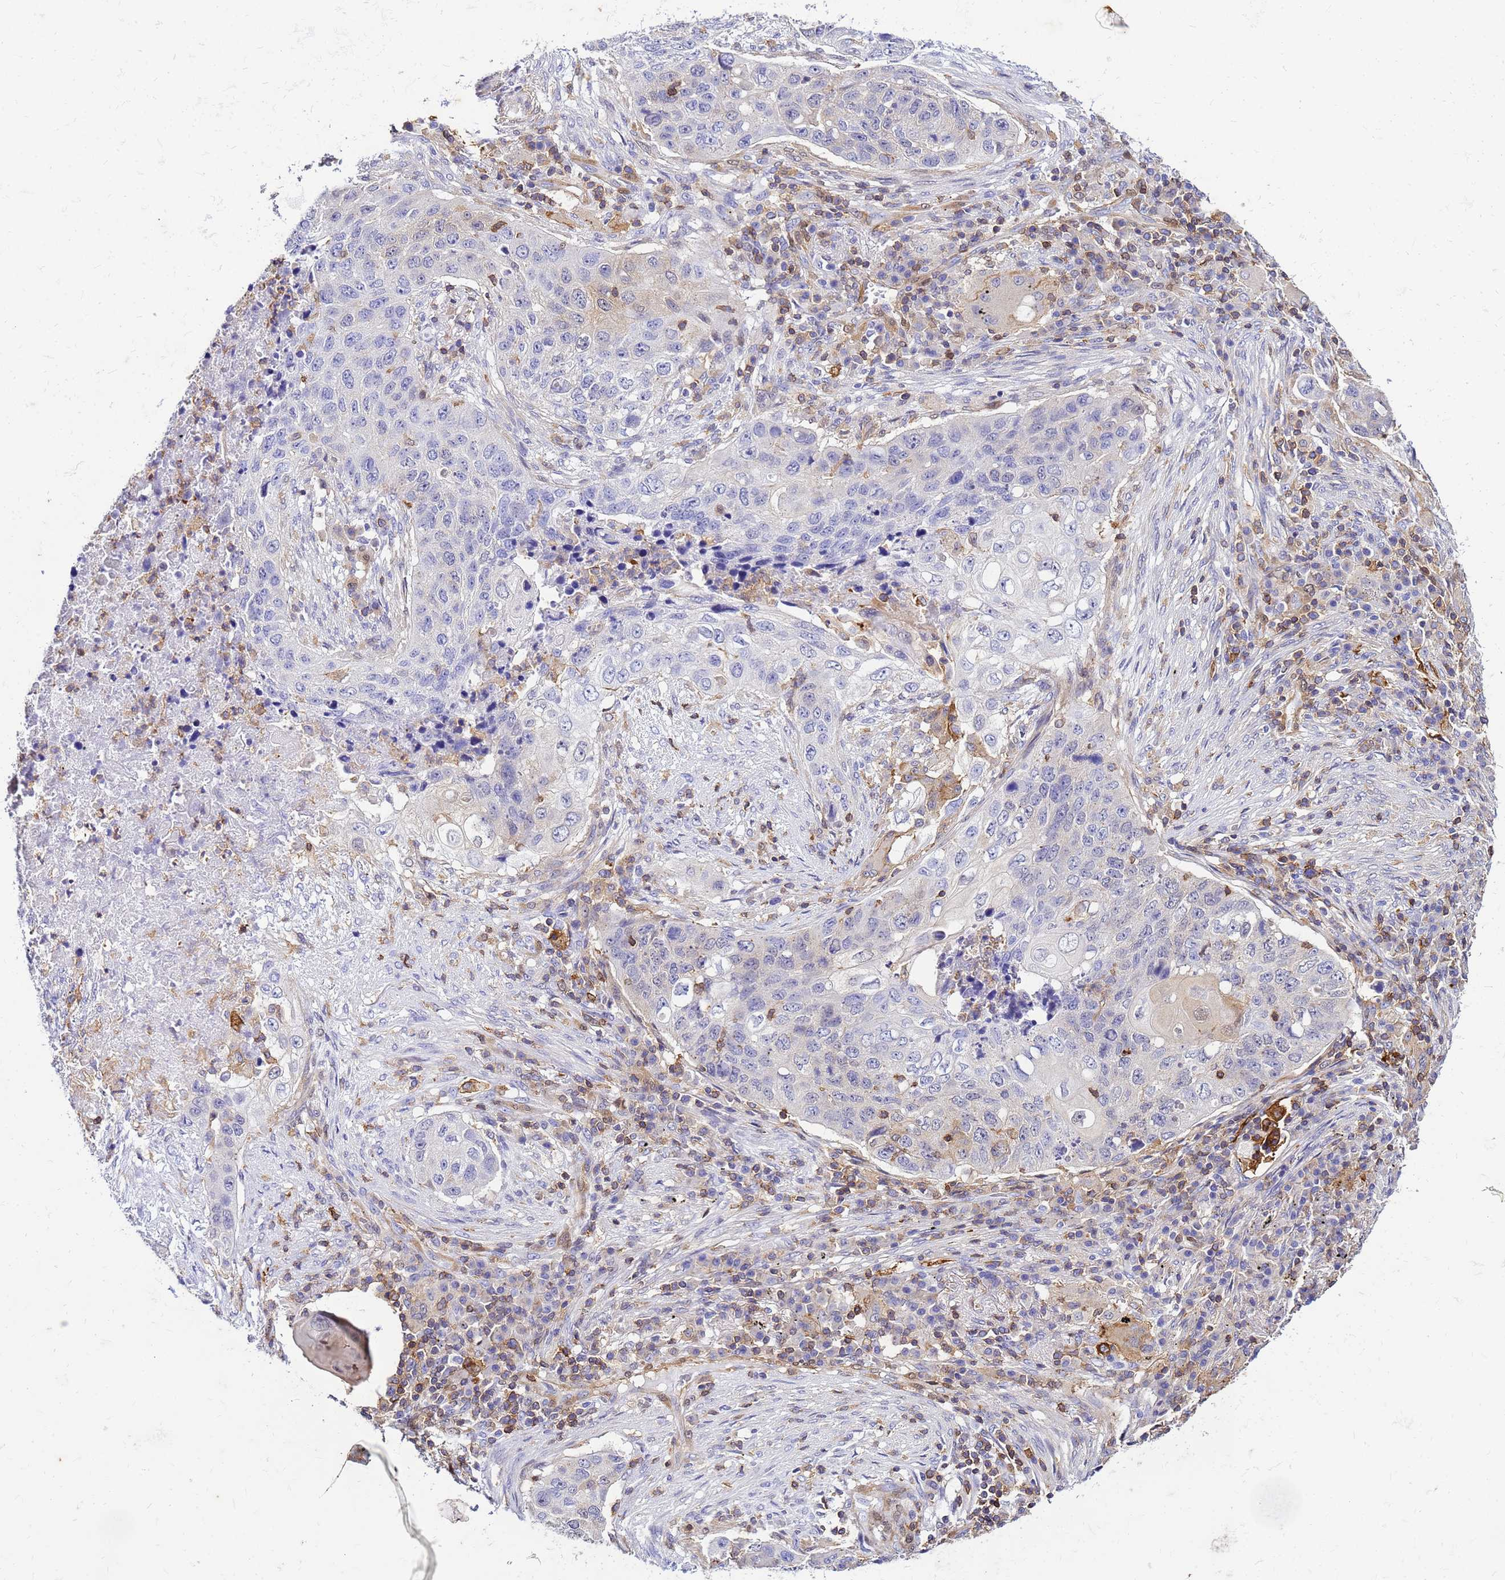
{"staining": {"intensity": "negative", "quantity": "none", "location": "none"}, "tissue": "lung cancer", "cell_type": "Tumor cells", "image_type": "cancer", "snomed": [{"axis": "morphology", "description": "Squamous cell carcinoma, NOS"}, {"axis": "topography", "description": "Lung"}], "caption": "Immunohistochemistry photomicrograph of squamous cell carcinoma (lung) stained for a protein (brown), which demonstrates no positivity in tumor cells. (DAB (3,3'-diaminobenzidine) immunohistochemistry visualized using brightfield microscopy, high magnification).", "gene": "DBNDD2", "patient": {"sex": "female", "age": 63}}